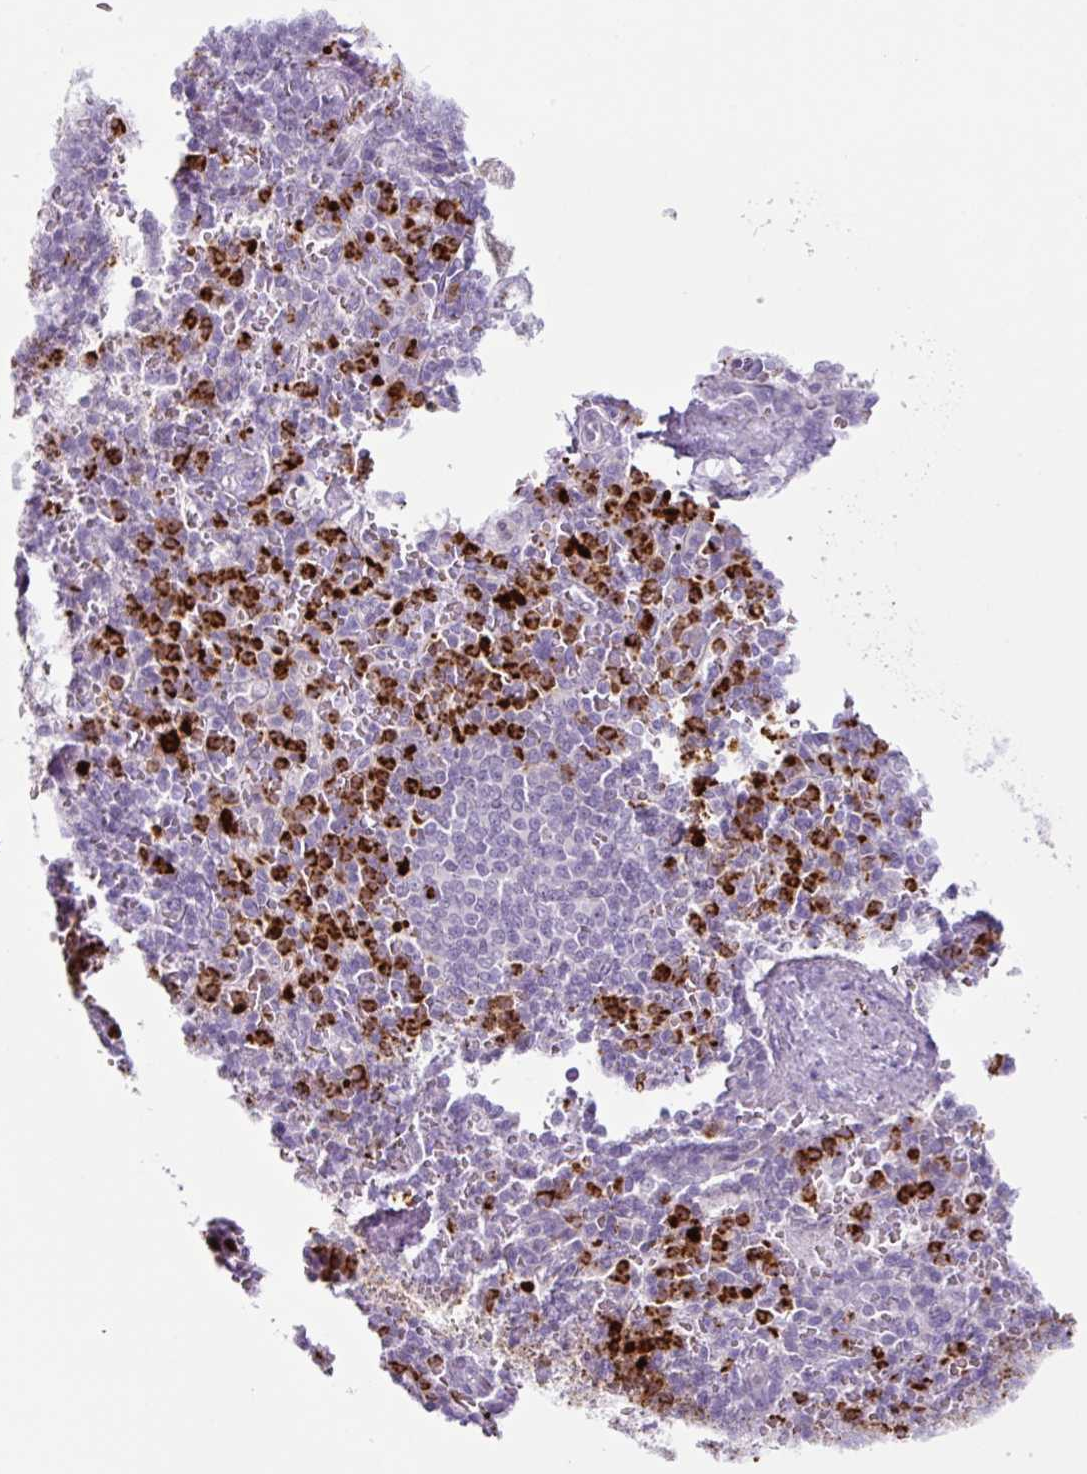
{"staining": {"intensity": "strong", "quantity": "25%-75%", "location": "cytoplasmic/membranous"}, "tissue": "spleen", "cell_type": "Cells in red pulp", "image_type": "normal", "snomed": [{"axis": "morphology", "description": "Normal tissue, NOS"}, {"axis": "topography", "description": "Spleen"}], "caption": "Cells in red pulp show high levels of strong cytoplasmic/membranous expression in about 25%-75% of cells in unremarkable spleen.", "gene": "TMEM178A", "patient": {"sex": "female", "age": 74}}